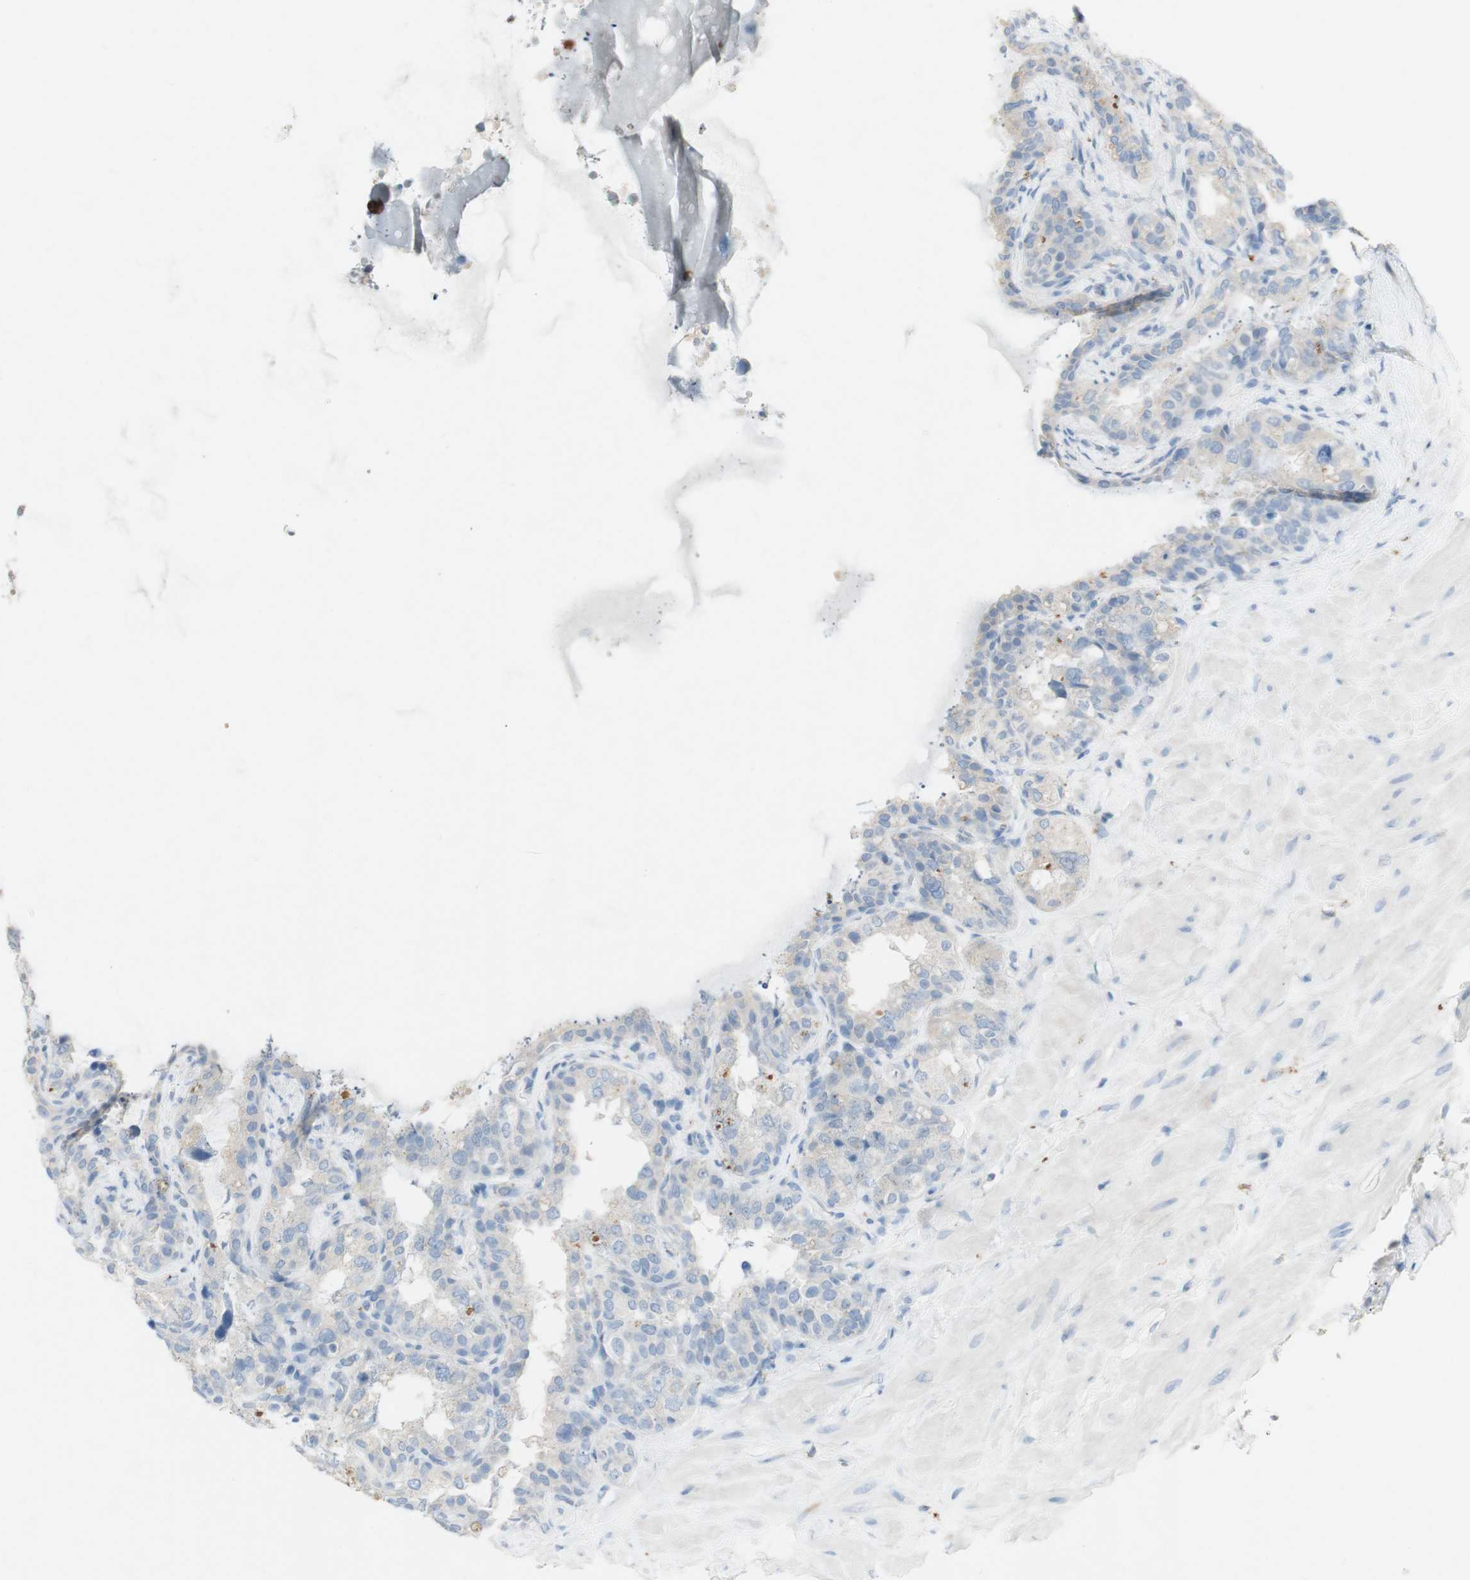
{"staining": {"intensity": "negative", "quantity": "none", "location": "none"}, "tissue": "seminal vesicle", "cell_type": "Glandular cells", "image_type": "normal", "snomed": [{"axis": "morphology", "description": "Normal tissue, NOS"}, {"axis": "topography", "description": "Seminal veicle"}], "caption": "IHC of benign human seminal vesicle shows no staining in glandular cells.", "gene": "ART3", "patient": {"sex": "male", "age": 68}}